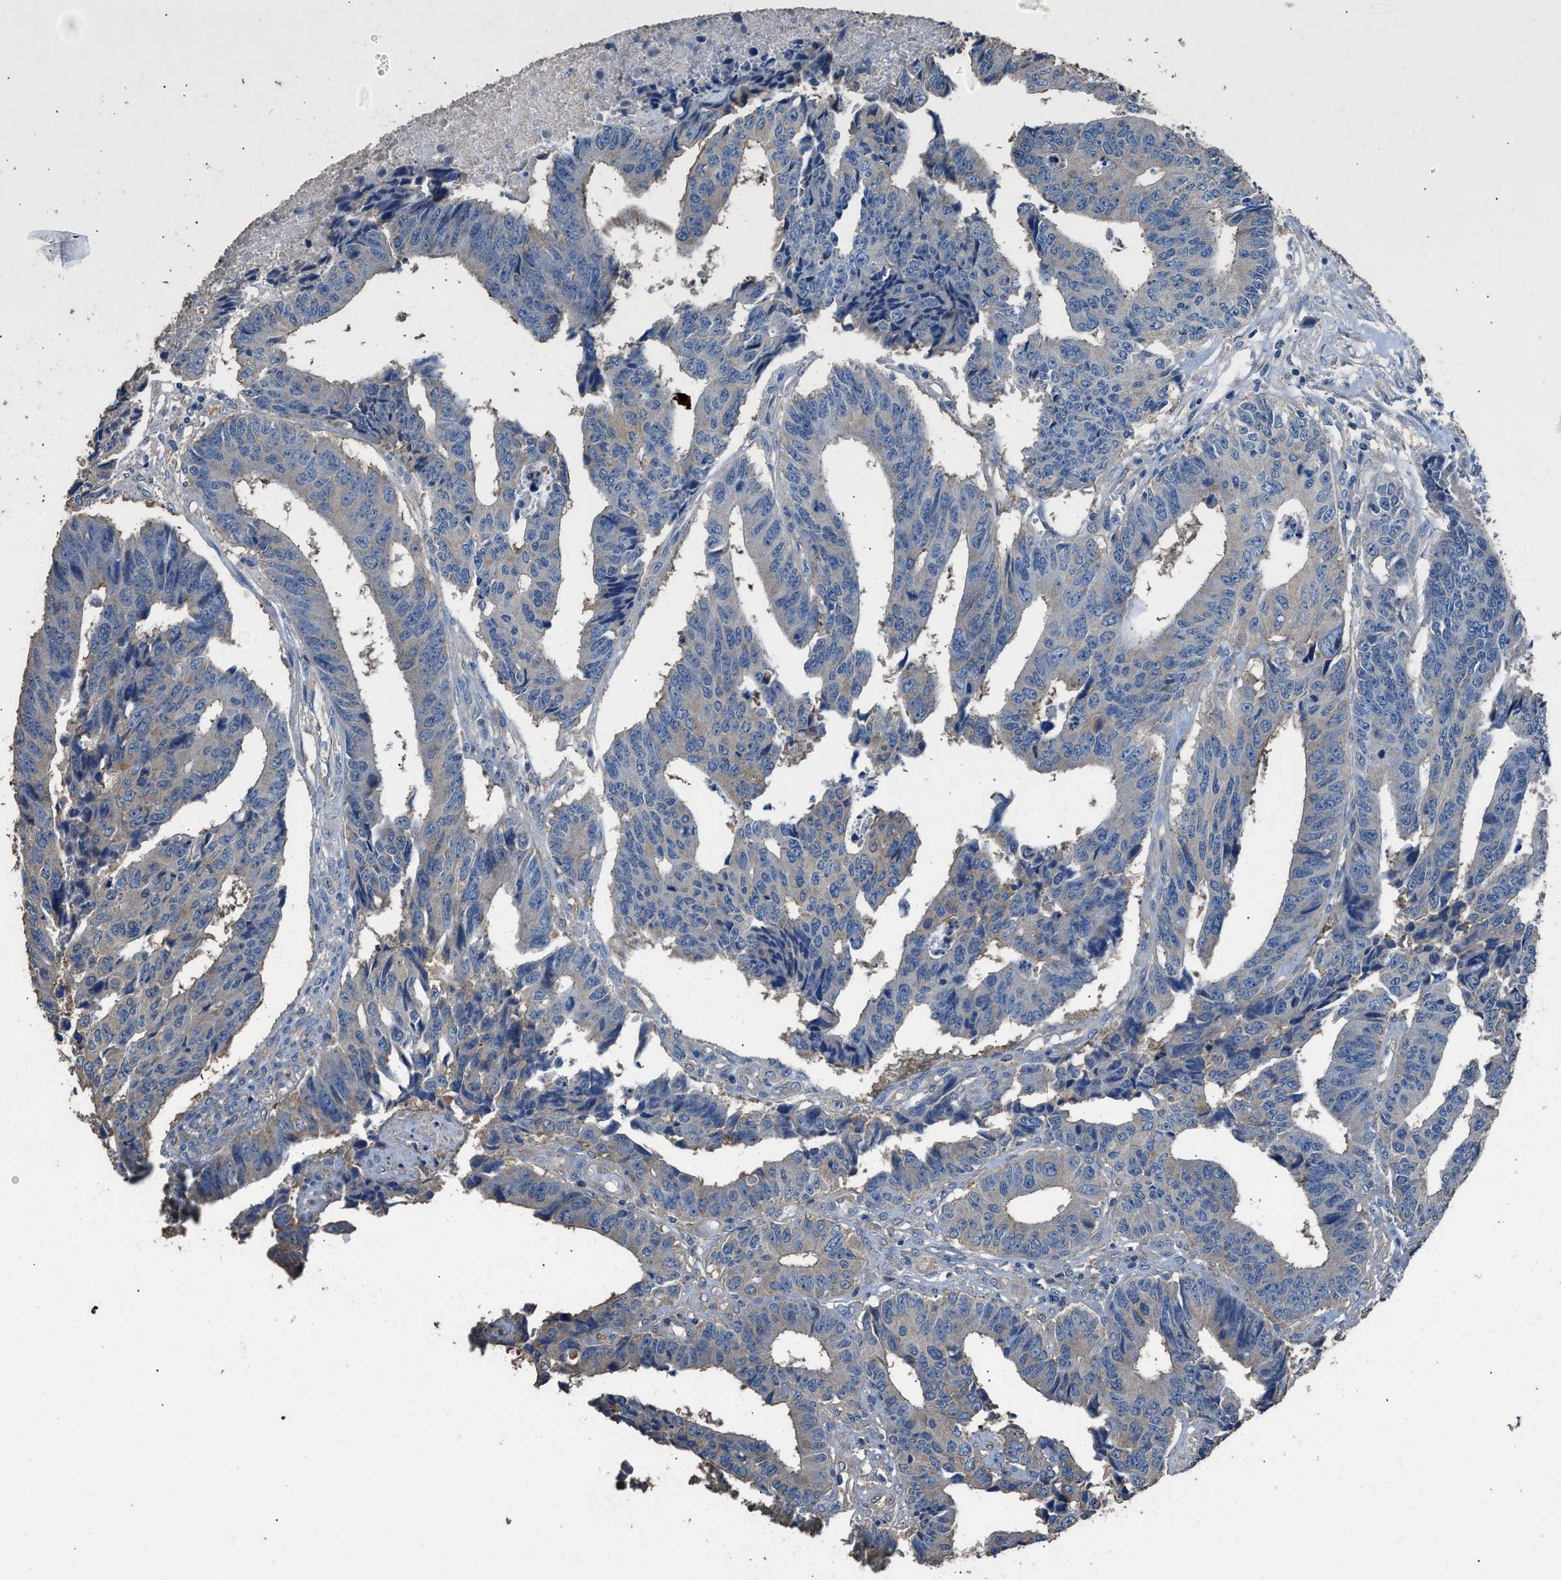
{"staining": {"intensity": "weak", "quantity": "<25%", "location": "cytoplasmic/membranous"}, "tissue": "colorectal cancer", "cell_type": "Tumor cells", "image_type": "cancer", "snomed": [{"axis": "morphology", "description": "Adenocarcinoma, NOS"}, {"axis": "topography", "description": "Rectum"}], "caption": "A micrograph of human colorectal adenocarcinoma is negative for staining in tumor cells.", "gene": "ITSN1", "patient": {"sex": "male", "age": 84}}